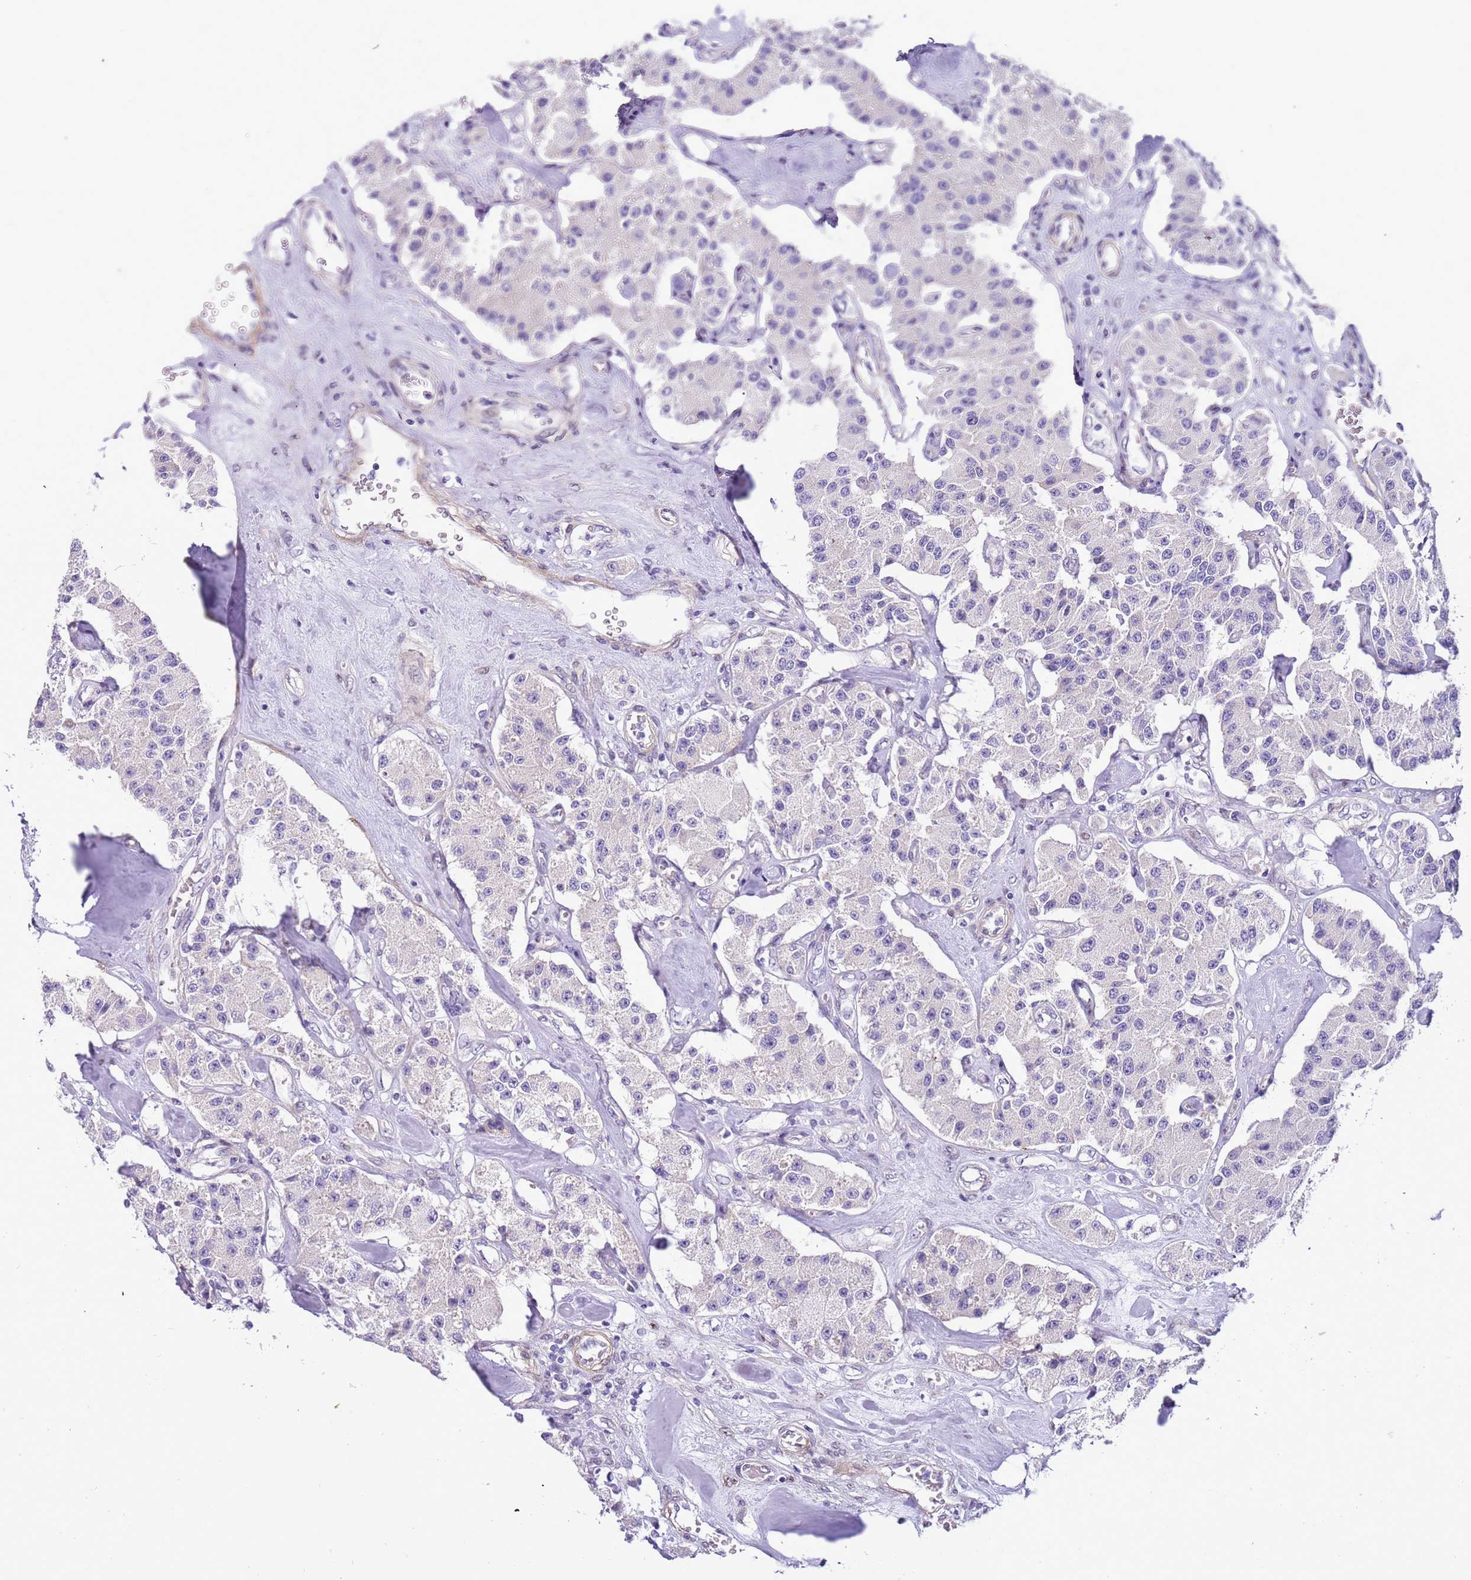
{"staining": {"intensity": "negative", "quantity": "none", "location": "none"}, "tissue": "carcinoid", "cell_type": "Tumor cells", "image_type": "cancer", "snomed": [{"axis": "morphology", "description": "Carcinoid, malignant, NOS"}, {"axis": "topography", "description": "Pancreas"}], "caption": "High power microscopy micrograph of an immunohistochemistry (IHC) micrograph of carcinoid, revealing no significant positivity in tumor cells.", "gene": "PLEKHH1", "patient": {"sex": "male", "age": 41}}